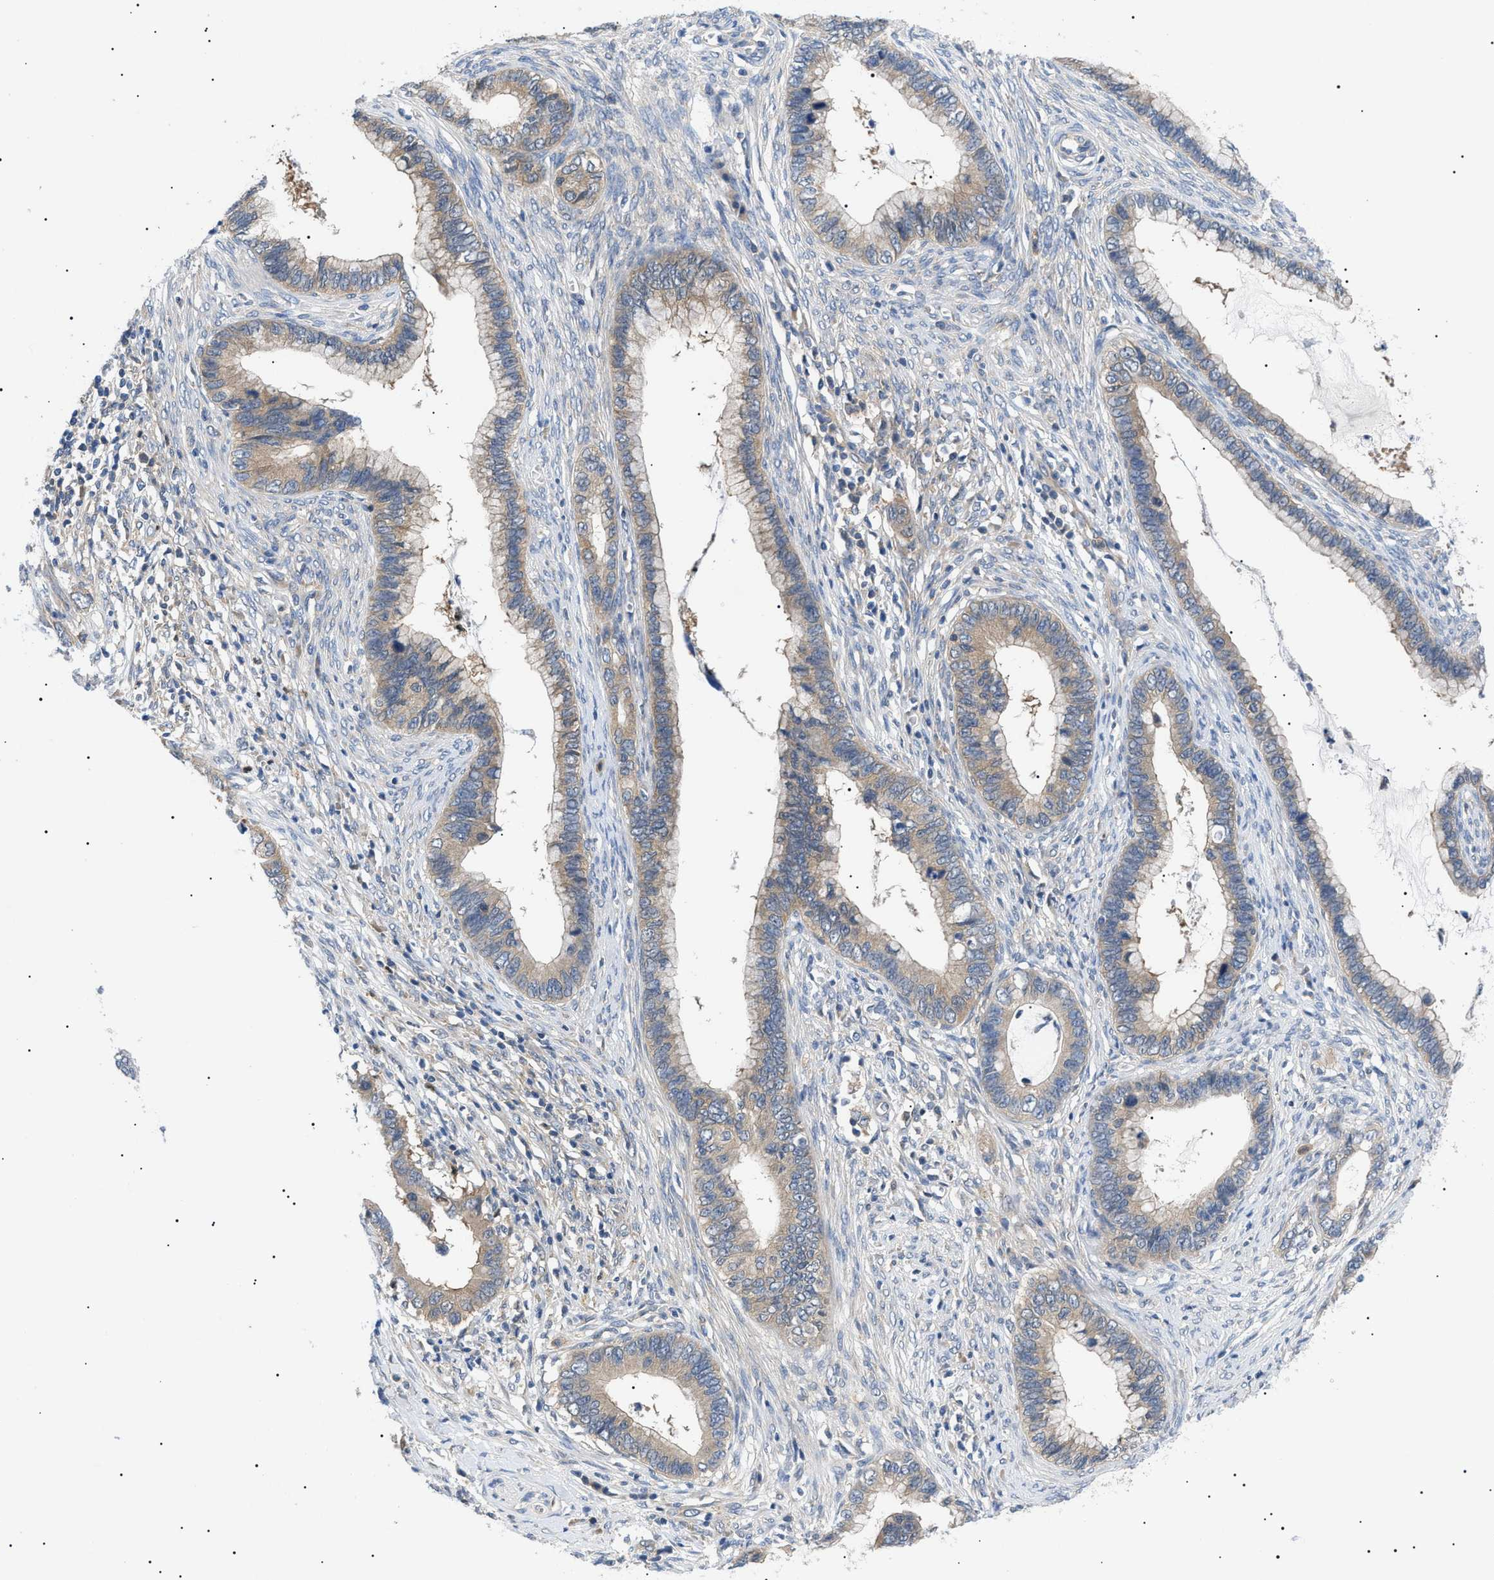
{"staining": {"intensity": "weak", "quantity": ">75%", "location": "cytoplasmic/membranous"}, "tissue": "cervical cancer", "cell_type": "Tumor cells", "image_type": "cancer", "snomed": [{"axis": "morphology", "description": "Adenocarcinoma, NOS"}, {"axis": "topography", "description": "Cervix"}], "caption": "Protein staining shows weak cytoplasmic/membranous positivity in about >75% of tumor cells in cervical cancer (adenocarcinoma).", "gene": "RIPK1", "patient": {"sex": "female", "age": 44}}